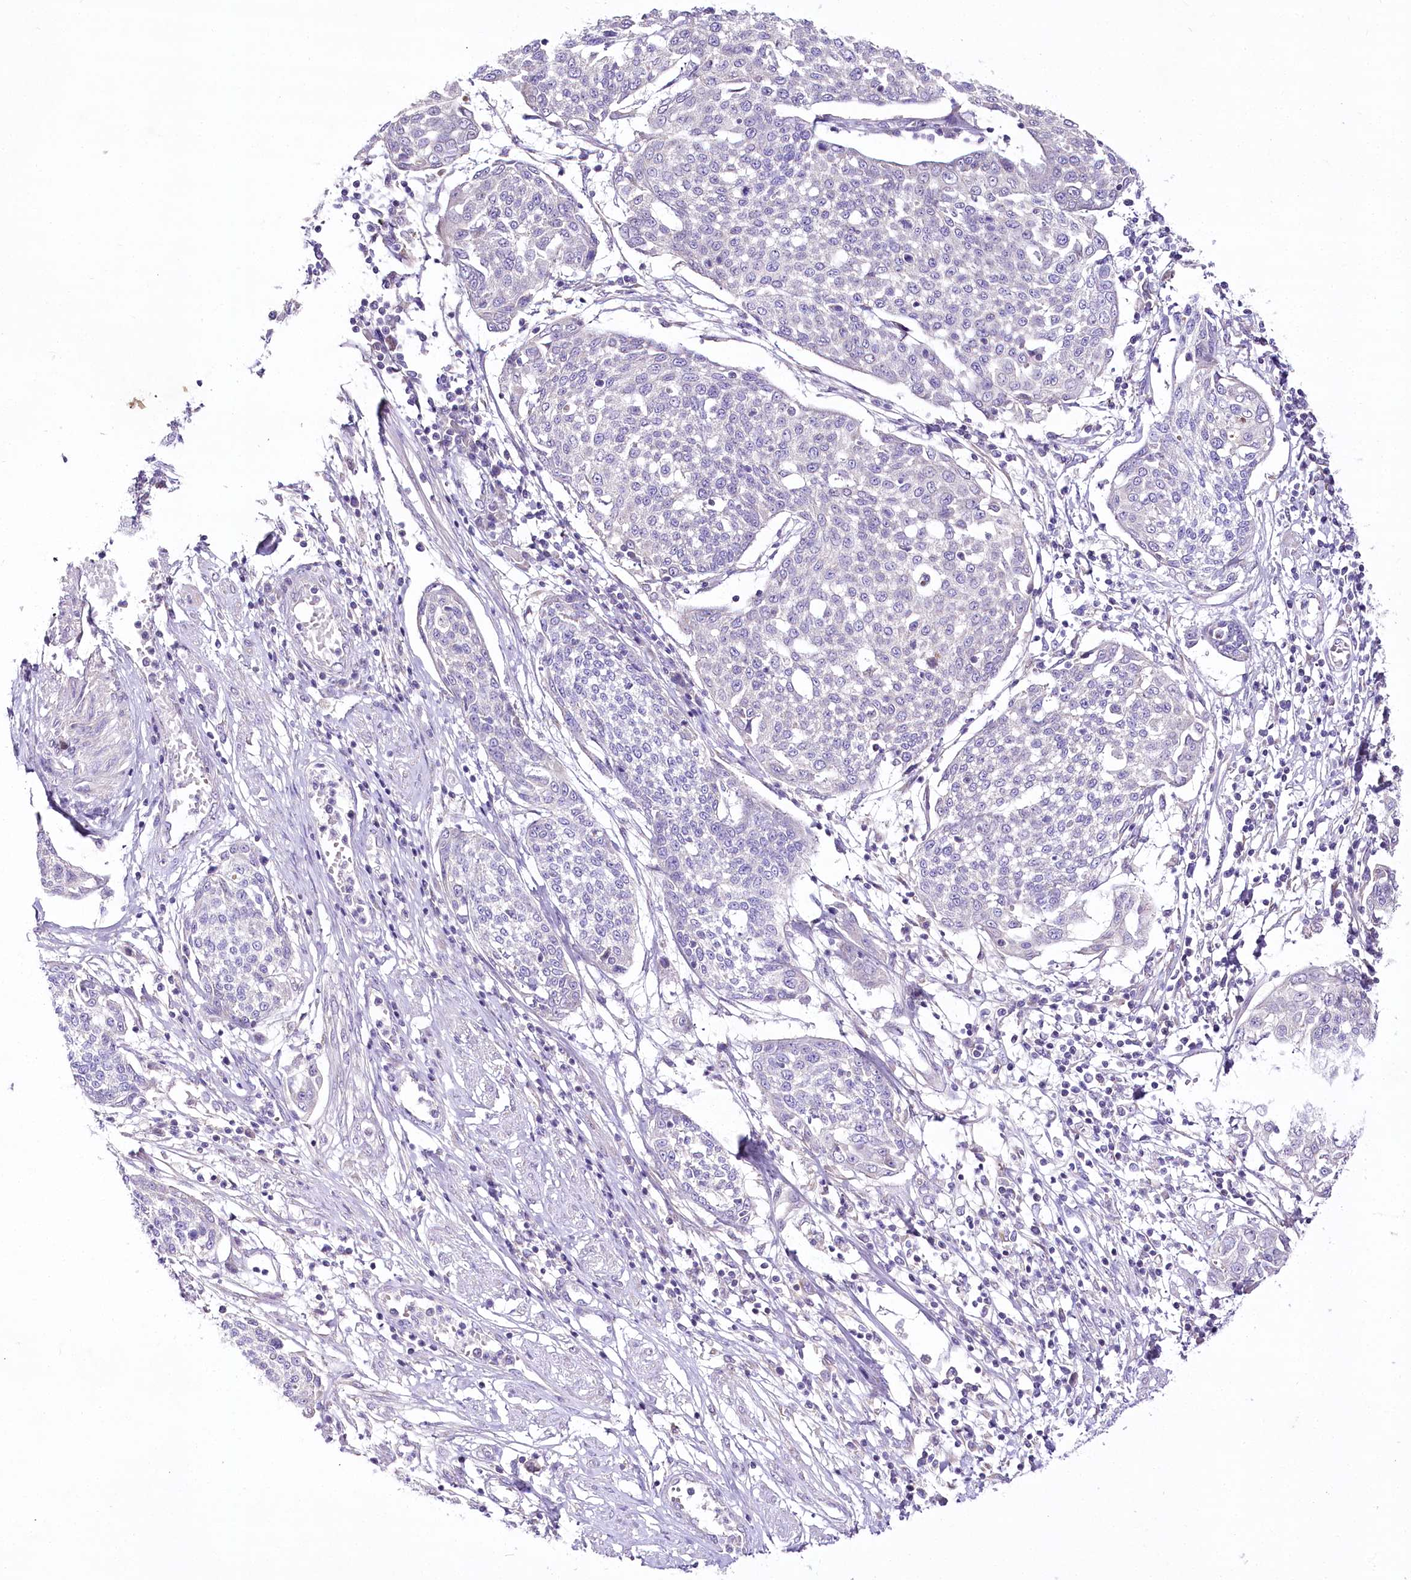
{"staining": {"intensity": "negative", "quantity": "none", "location": "none"}, "tissue": "cervical cancer", "cell_type": "Tumor cells", "image_type": "cancer", "snomed": [{"axis": "morphology", "description": "Squamous cell carcinoma, NOS"}, {"axis": "topography", "description": "Cervix"}], "caption": "This is an IHC photomicrograph of human squamous cell carcinoma (cervical). There is no expression in tumor cells.", "gene": "LRRC14B", "patient": {"sex": "female", "age": 34}}